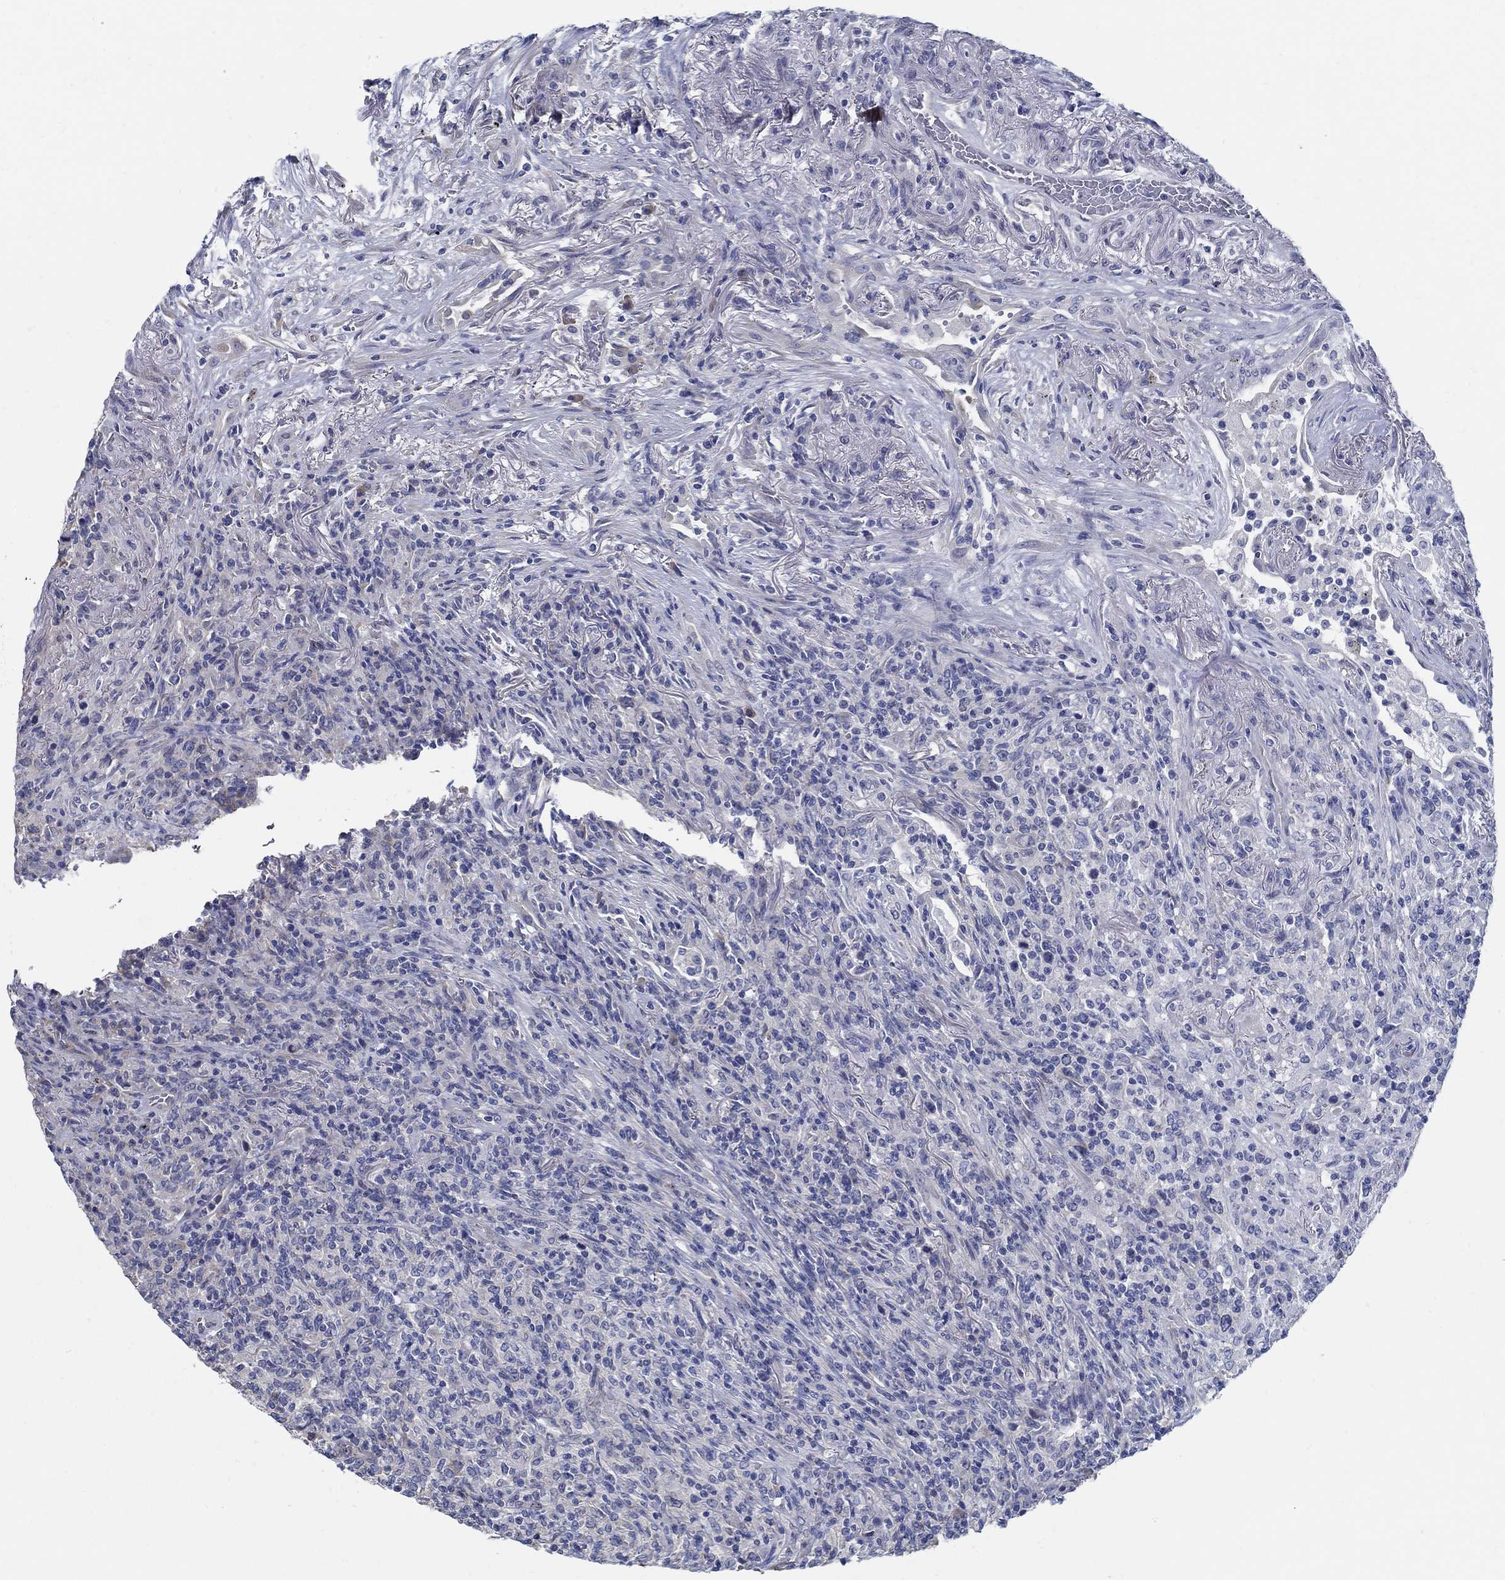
{"staining": {"intensity": "negative", "quantity": "none", "location": "none"}, "tissue": "lymphoma", "cell_type": "Tumor cells", "image_type": "cancer", "snomed": [{"axis": "morphology", "description": "Malignant lymphoma, non-Hodgkin's type, High grade"}, {"axis": "topography", "description": "Lung"}], "caption": "Protein analysis of malignant lymphoma, non-Hodgkin's type (high-grade) displays no significant positivity in tumor cells.", "gene": "C15orf39", "patient": {"sex": "male", "age": 79}}